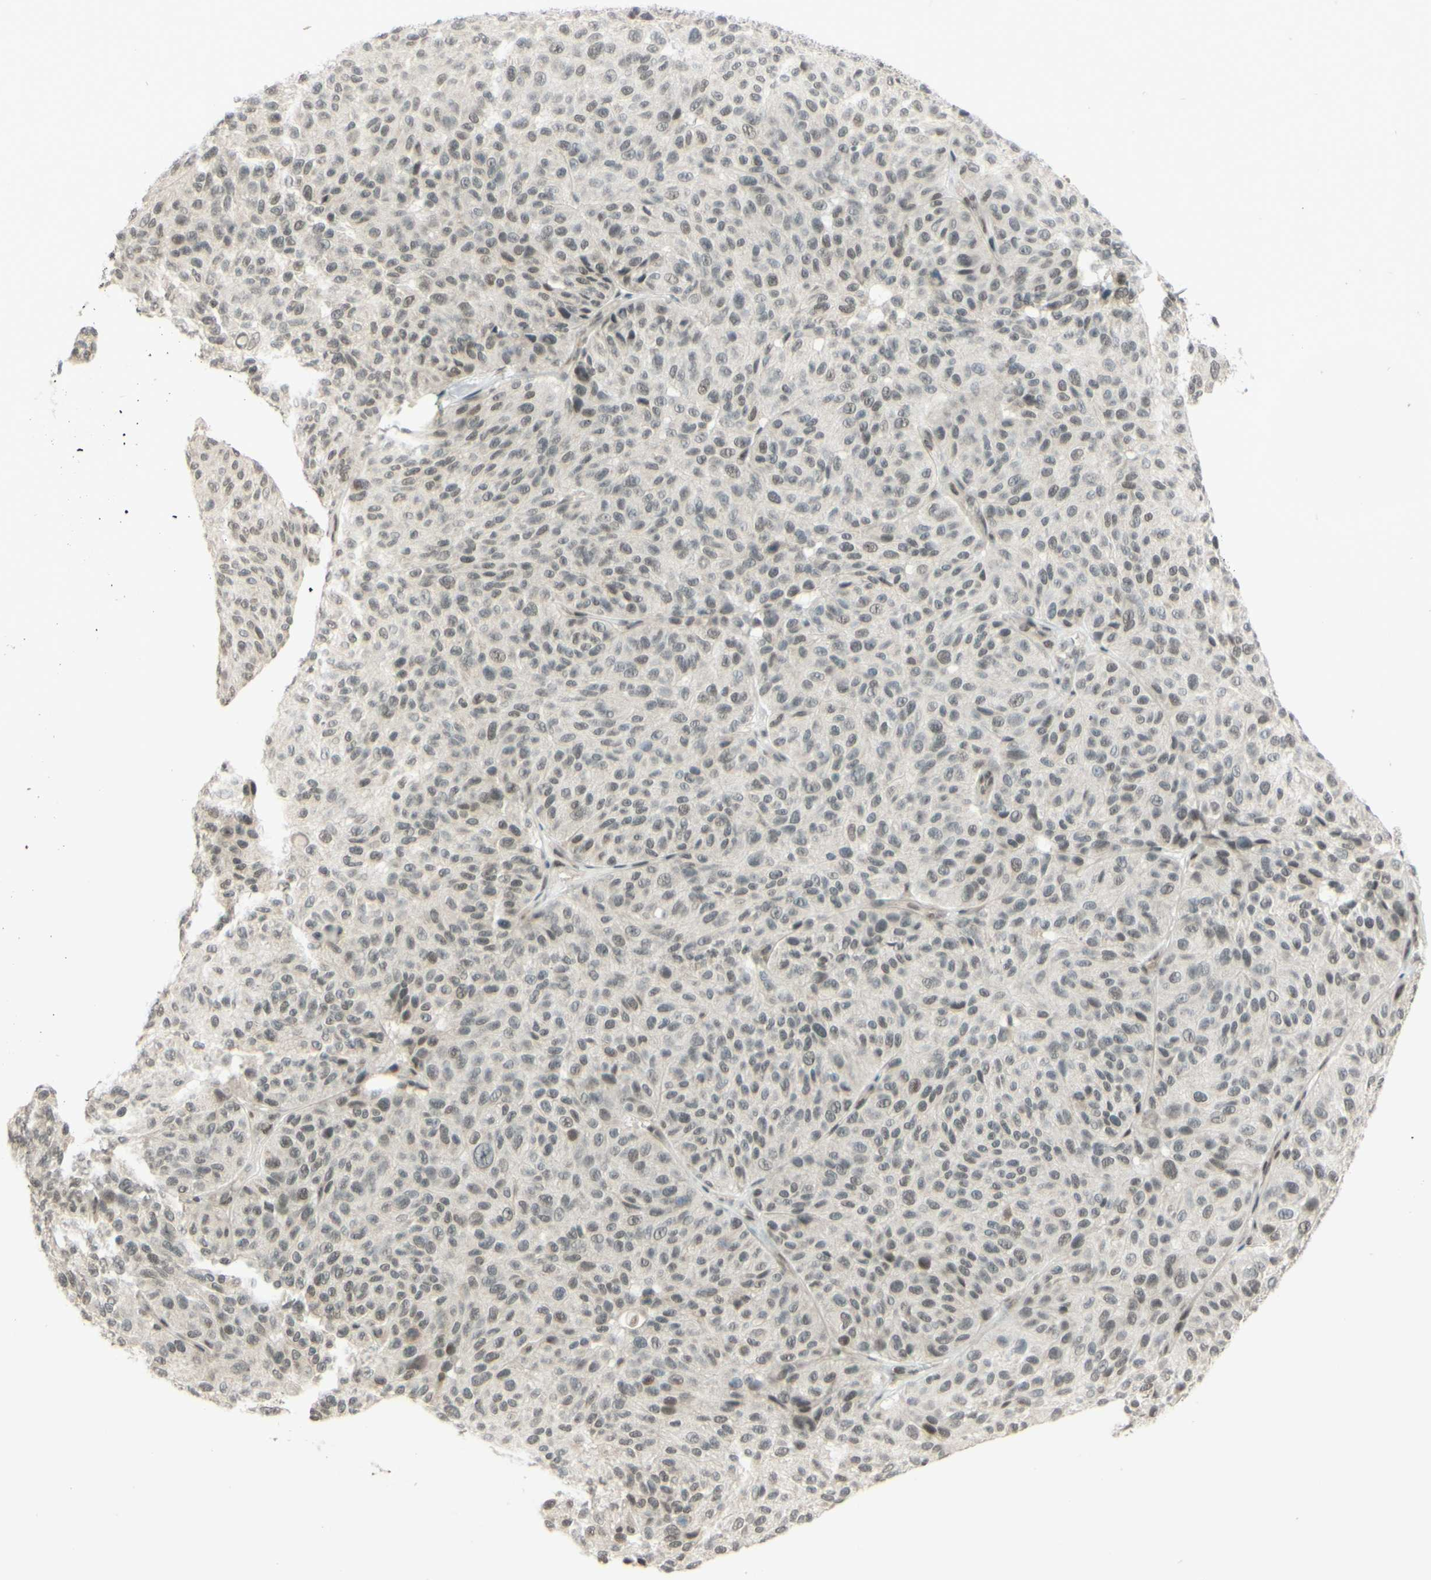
{"staining": {"intensity": "weak", "quantity": "25%-75%", "location": "nuclear"}, "tissue": "melanoma", "cell_type": "Tumor cells", "image_type": "cancer", "snomed": [{"axis": "morphology", "description": "Malignant melanoma, NOS"}, {"axis": "topography", "description": "Skin"}], "caption": "High-power microscopy captured an immunohistochemistry (IHC) photomicrograph of melanoma, revealing weak nuclear staining in about 25%-75% of tumor cells.", "gene": "SMARCB1", "patient": {"sex": "female", "age": 46}}